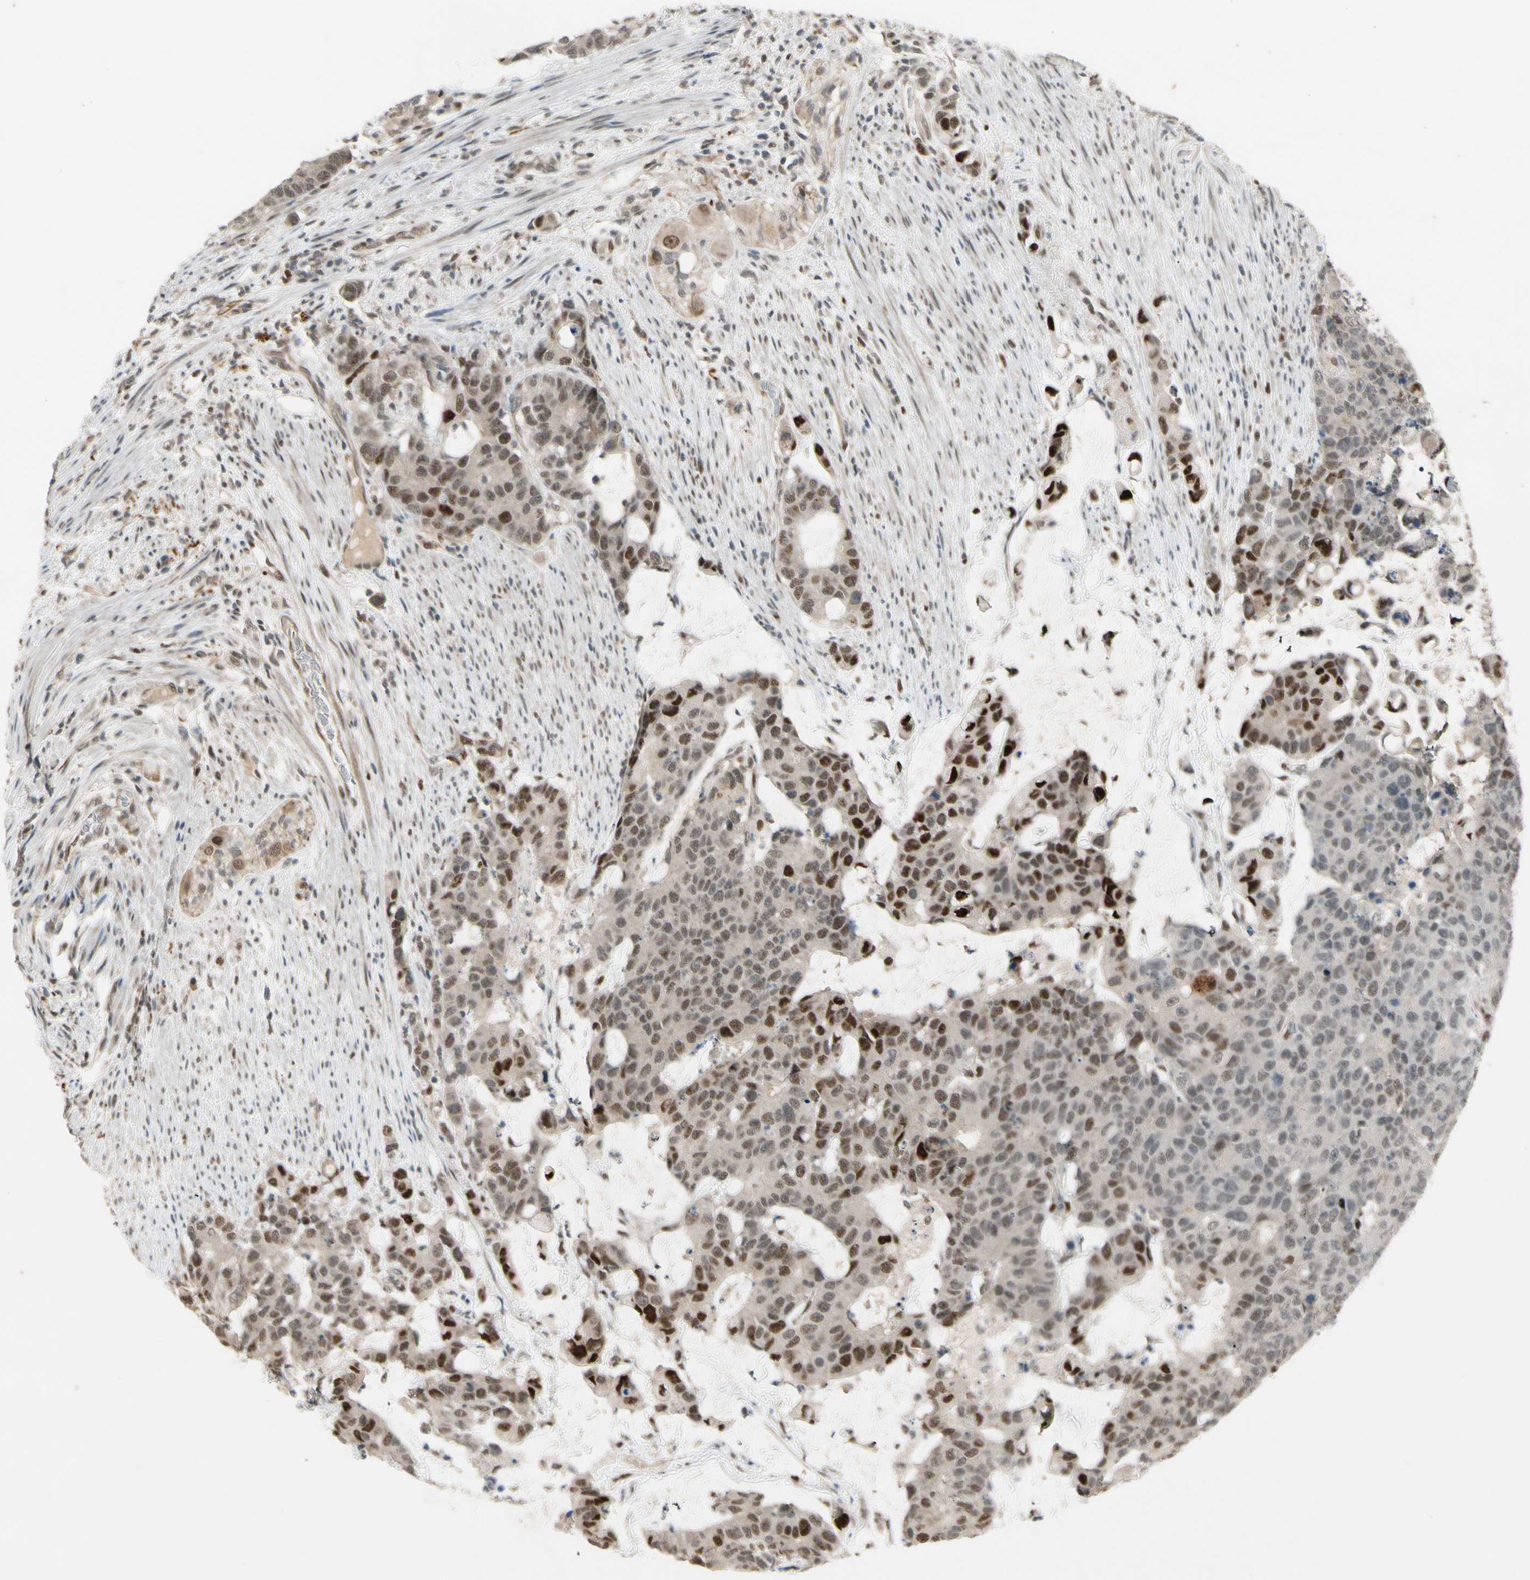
{"staining": {"intensity": "strong", "quantity": "25%-75%", "location": "nuclear"}, "tissue": "colorectal cancer", "cell_type": "Tumor cells", "image_type": "cancer", "snomed": [{"axis": "morphology", "description": "Adenocarcinoma, NOS"}, {"axis": "topography", "description": "Colon"}], "caption": "Strong nuclear positivity for a protein is appreciated in approximately 25%-75% of tumor cells of colorectal cancer (adenocarcinoma) using immunohistochemistry.", "gene": "CDK11A", "patient": {"sex": "female", "age": 86}}